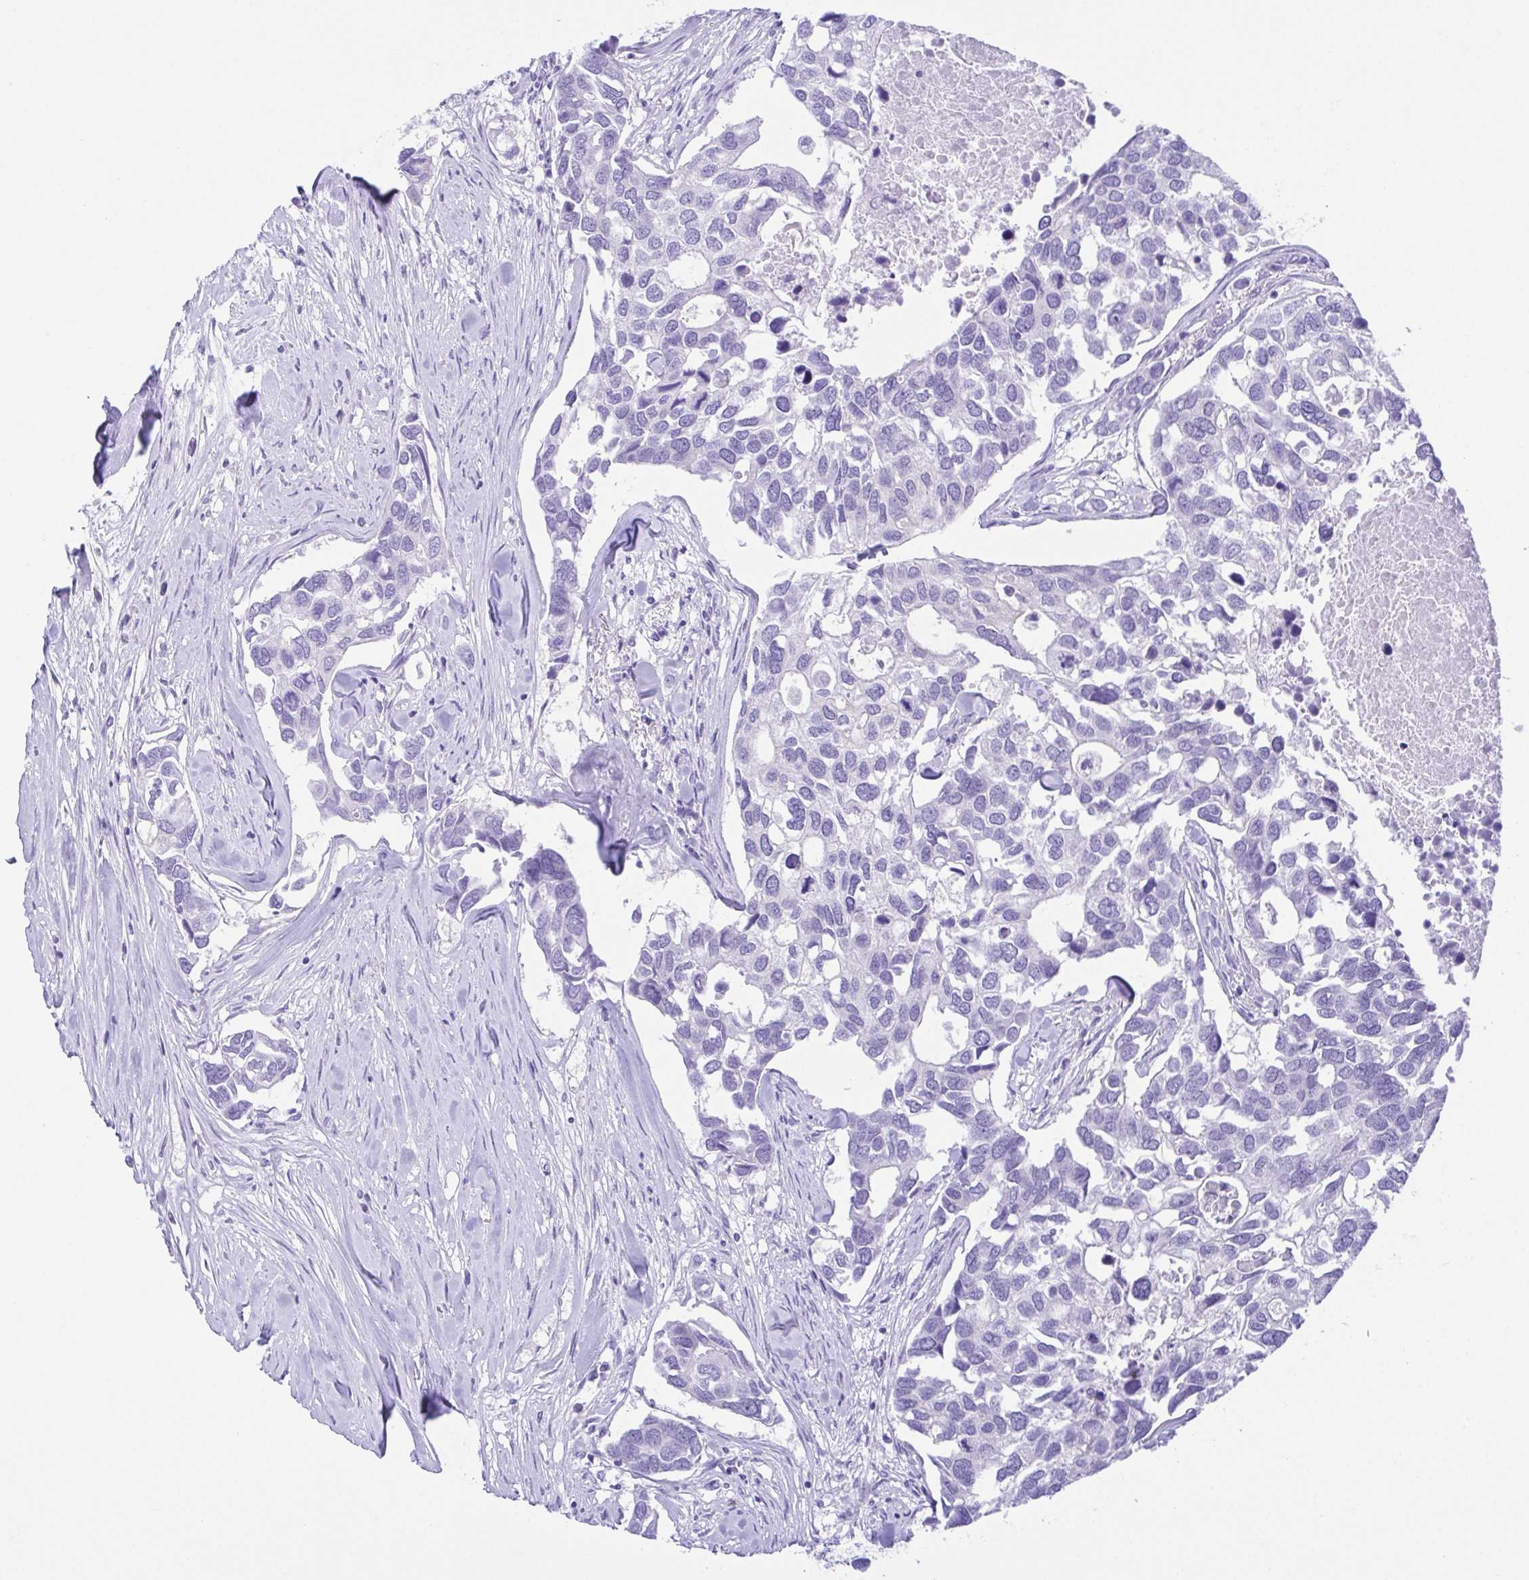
{"staining": {"intensity": "negative", "quantity": "none", "location": "none"}, "tissue": "breast cancer", "cell_type": "Tumor cells", "image_type": "cancer", "snomed": [{"axis": "morphology", "description": "Duct carcinoma"}, {"axis": "topography", "description": "Breast"}], "caption": "This is an IHC photomicrograph of breast cancer (intraductal carcinoma). There is no positivity in tumor cells.", "gene": "LUZP4", "patient": {"sex": "female", "age": 83}}